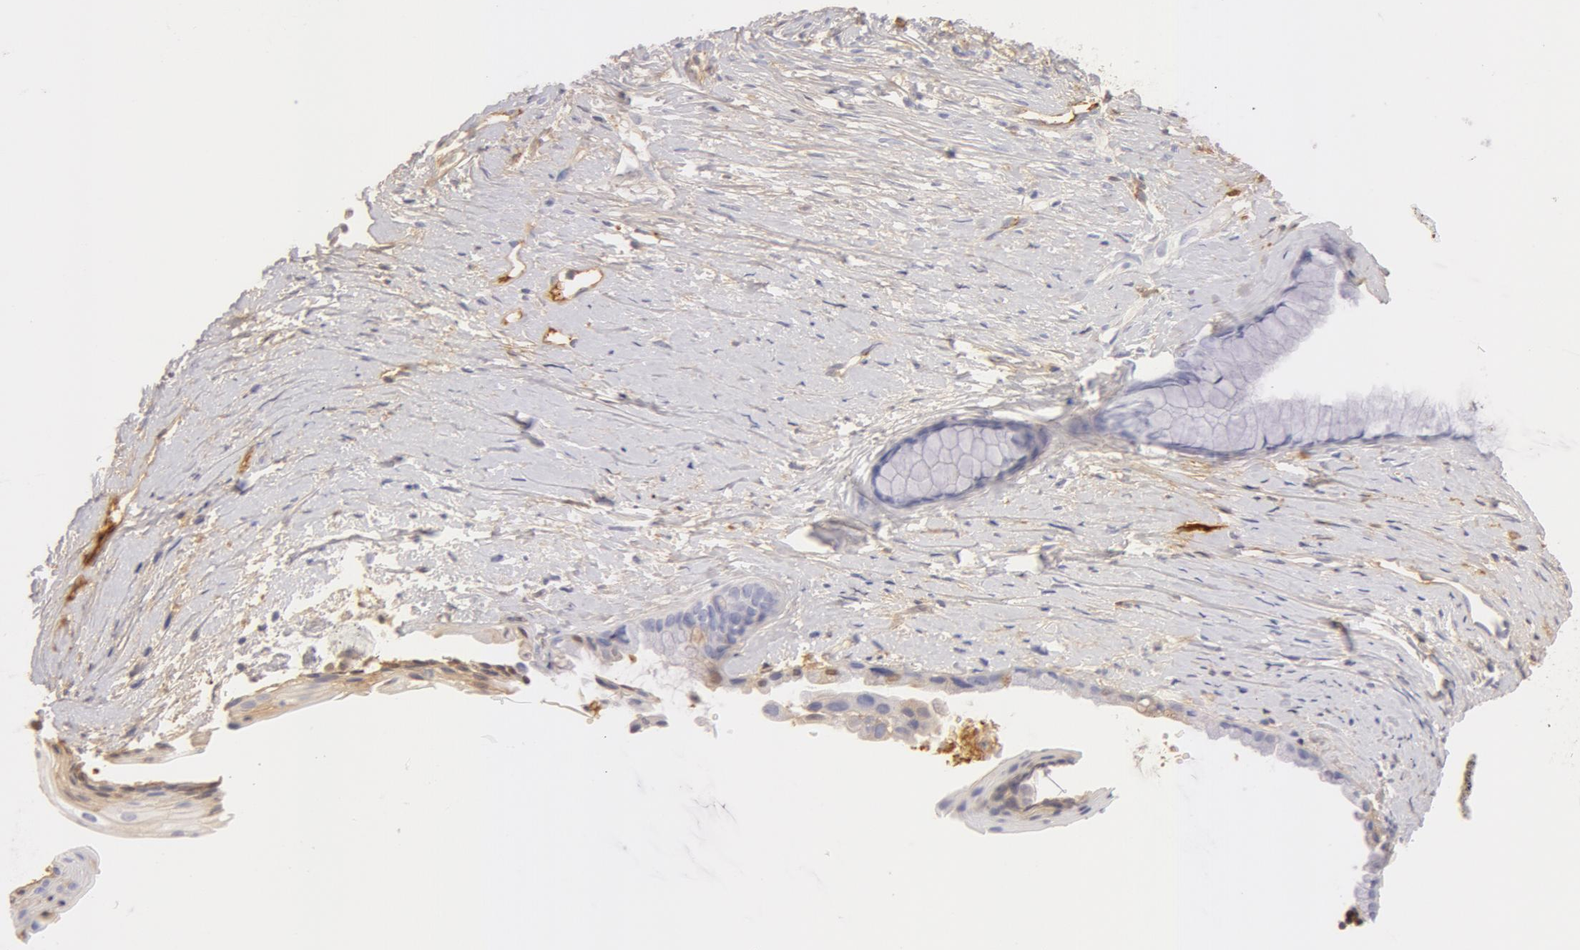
{"staining": {"intensity": "negative", "quantity": "none", "location": "none"}, "tissue": "cervix", "cell_type": "Glandular cells", "image_type": "normal", "snomed": [{"axis": "morphology", "description": "Normal tissue, NOS"}, {"axis": "topography", "description": "Cervix"}], "caption": "Immunohistochemistry histopathology image of benign cervix: human cervix stained with DAB (3,3'-diaminobenzidine) exhibits no significant protein expression in glandular cells. Nuclei are stained in blue.", "gene": "GC", "patient": {"sex": "female", "age": 82}}